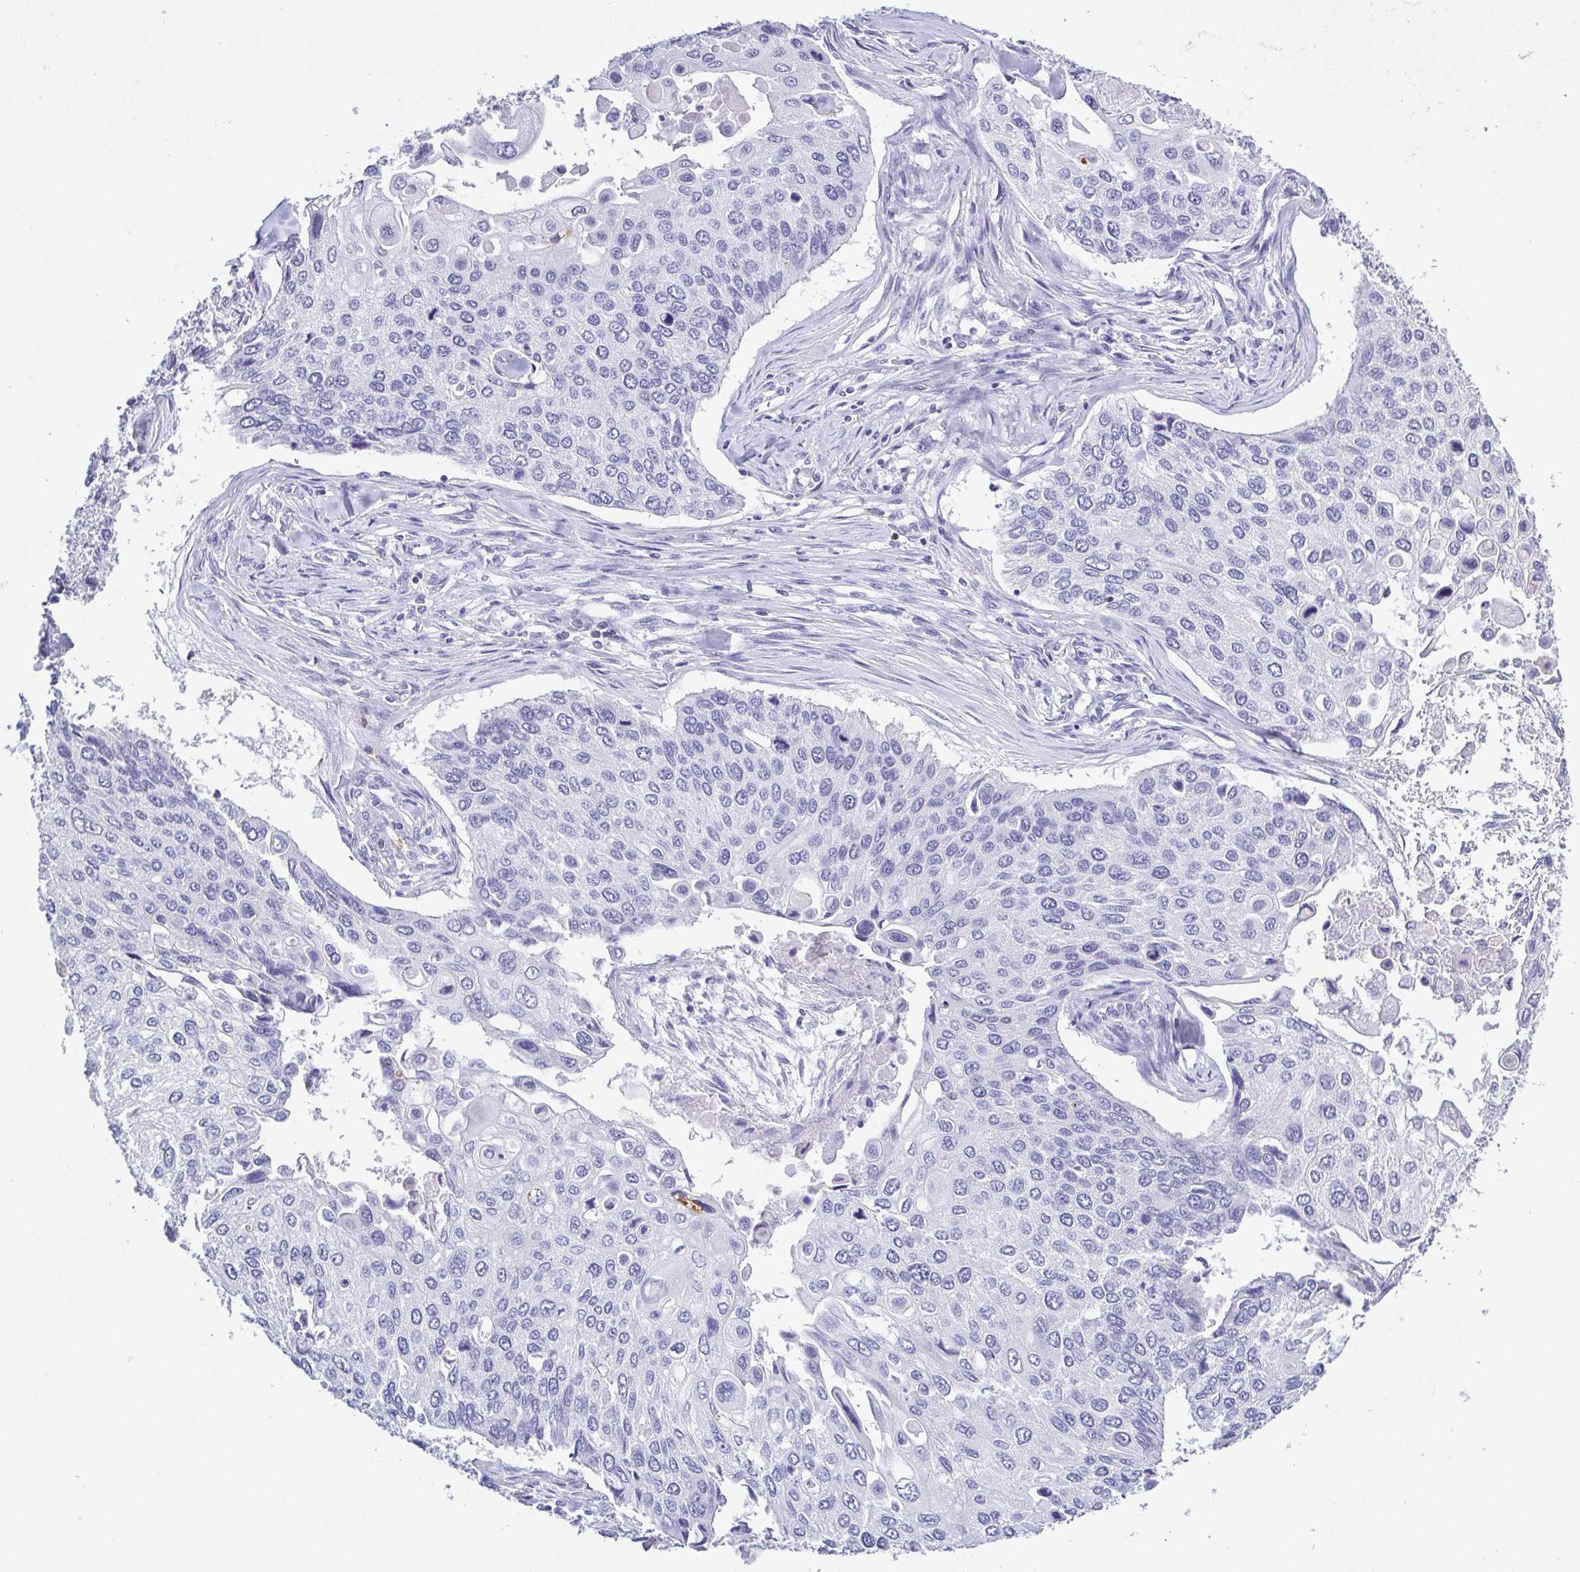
{"staining": {"intensity": "negative", "quantity": "none", "location": "none"}, "tissue": "lung cancer", "cell_type": "Tumor cells", "image_type": "cancer", "snomed": [{"axis": "morphology", "description": "Squamous cell carcinoma, NOS"}, {"axis": "morphology", "description": "Squamous cell carcinoma, metastatic, NOS"}, {"axis": "topography", "description": "Lung"}], "caption": "This is an immunohistochemistry histopathology image of human lung cancer (squamous cell carcinoma). There is no positivity in tumor cells.", "gene": "PGLYRP1", "patient": {"sex": "male", "age": 63}}